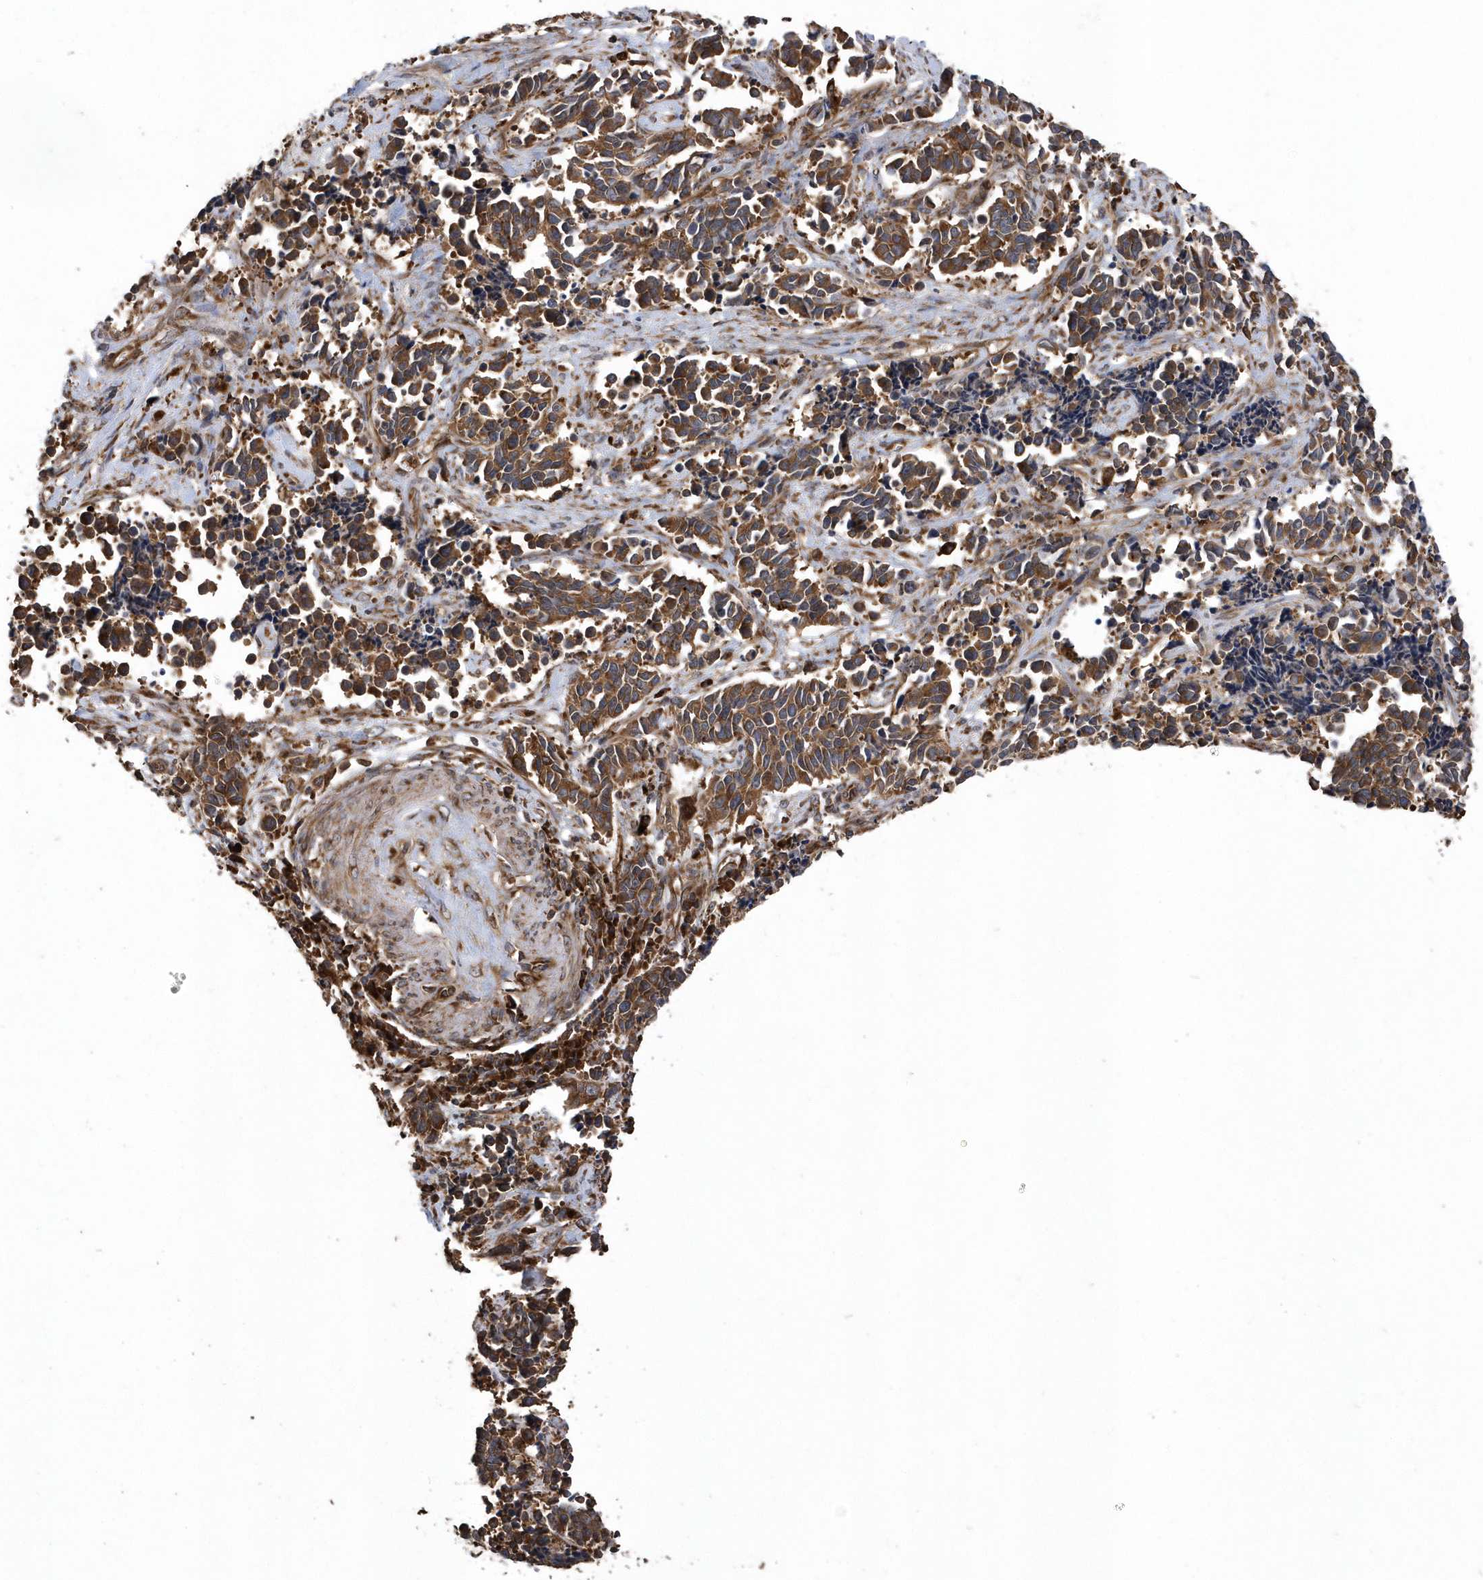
{"staining": {"intensity": "moderate", "quantity": ">75%", "location": "cytoplasmic/membranous"}, "tissue": "cervical cancer", "cell_type": "Tumor cells", "image_type": "cancer", "snomed": [{"axis": "morphology", "description": "Normal tissue, NOS"}, {"axis": "morphology", "description": "Squamous cell carcinoma, NOS"}, {"axis": "topography", "description": "Cervix"}], "caption": "This is a micrograph of immunohistochemistry (IHC) staining of cervical cancer (squamous cell carcinoma), which shows moderate staining in the cytoplasmic/membranous of tumor cells.", "gene": "WASHC5", "patient": {"sex": "female", "age": 35}}